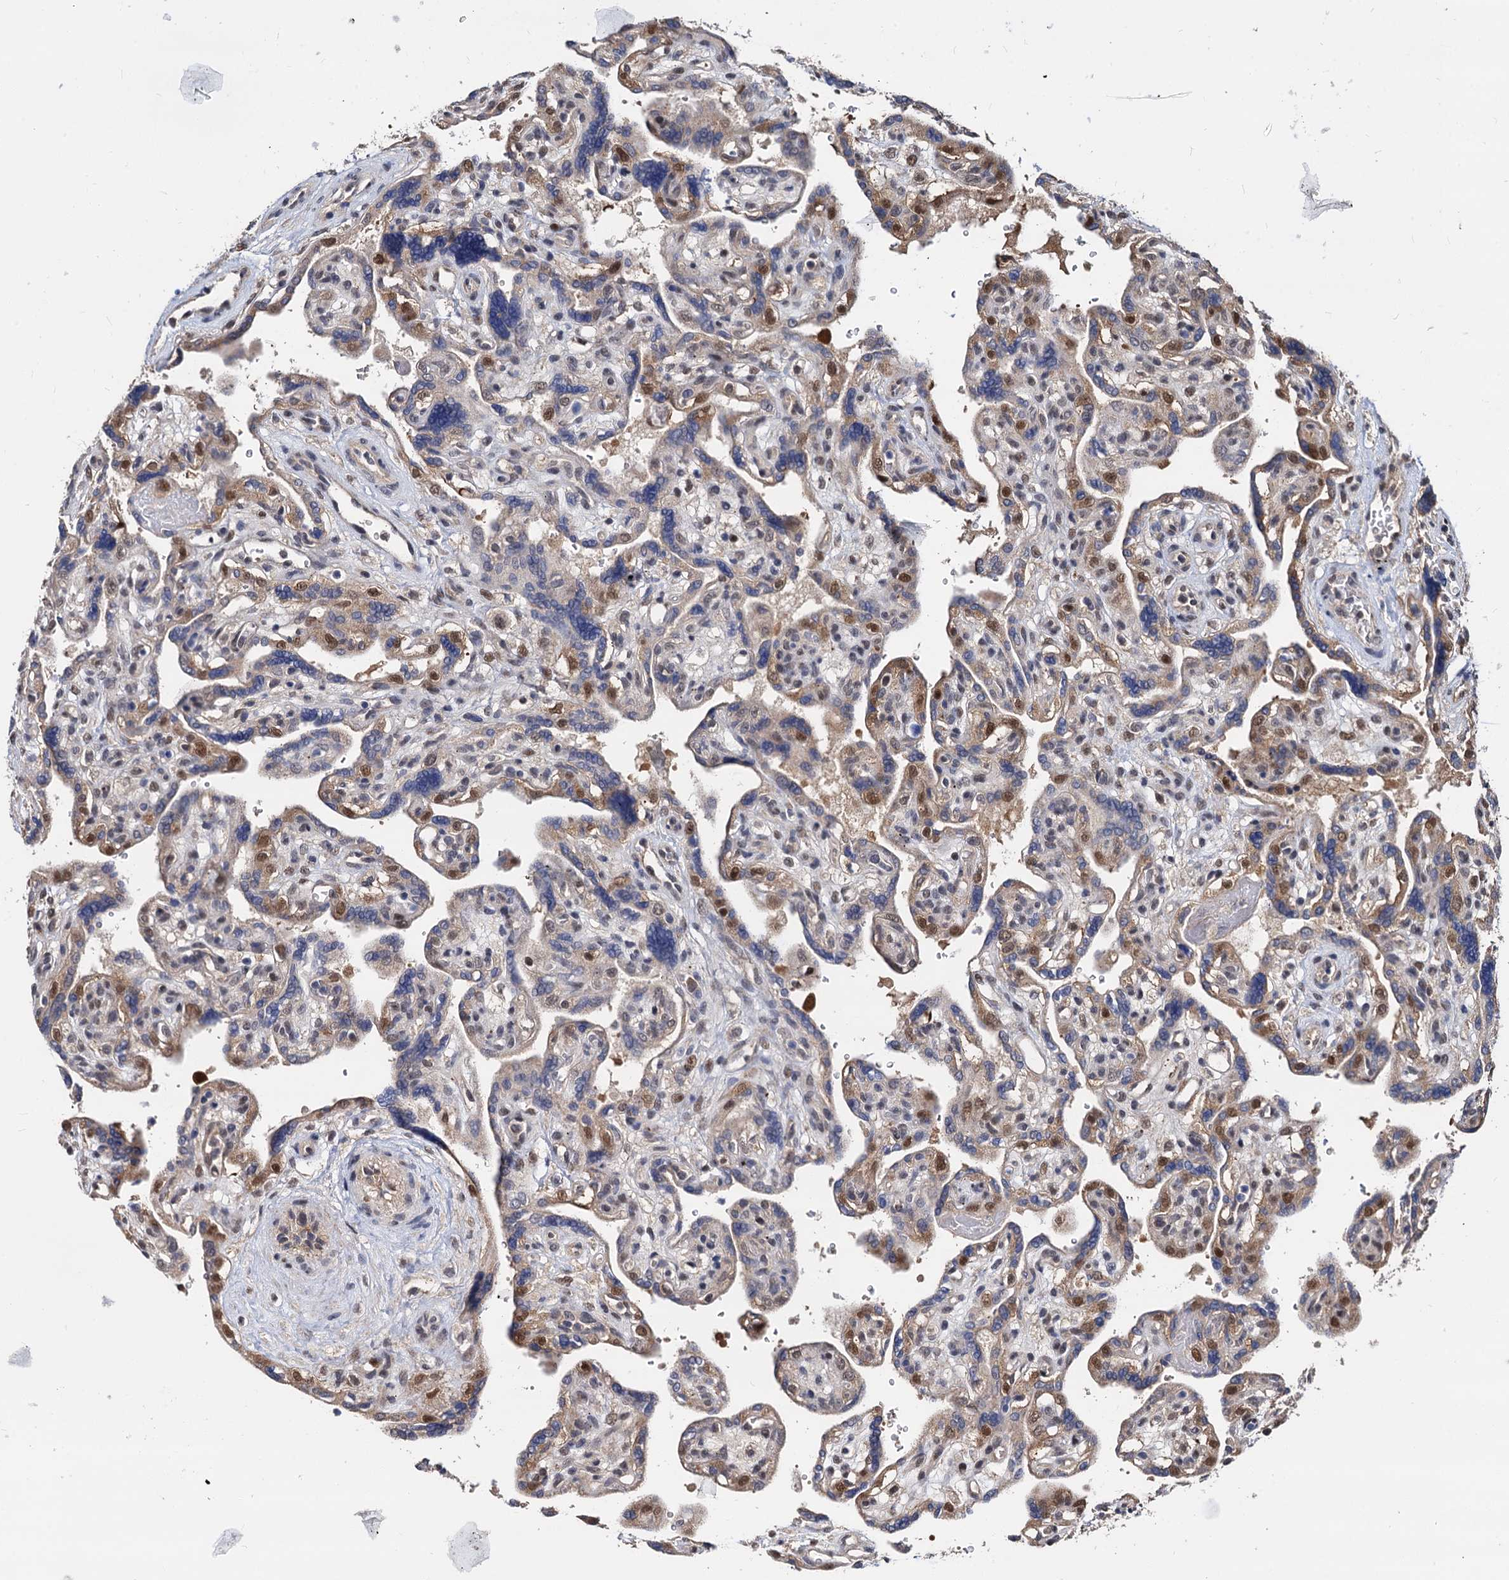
{"staining": {"intensity": "weak", "quantity": "25%-75%", "location": "cytoplasmic/membranous"}, "tissue": "placenta", "cell_type": "Trophoblastic cells", "image_type": "normal", "snomed": [{"axis": "morphology", "description": "Normal tissue, NOS"}, {"axis": "topography", "description": "Placenta"}], "caption": "Trophoblastic cells show low levels of weak cytoplasmic/membranous staining in approximately 25%-75% of cells in normal human placenta.", "gene": "PSMD4", "patient": {"sex": "female", "age": 39}}